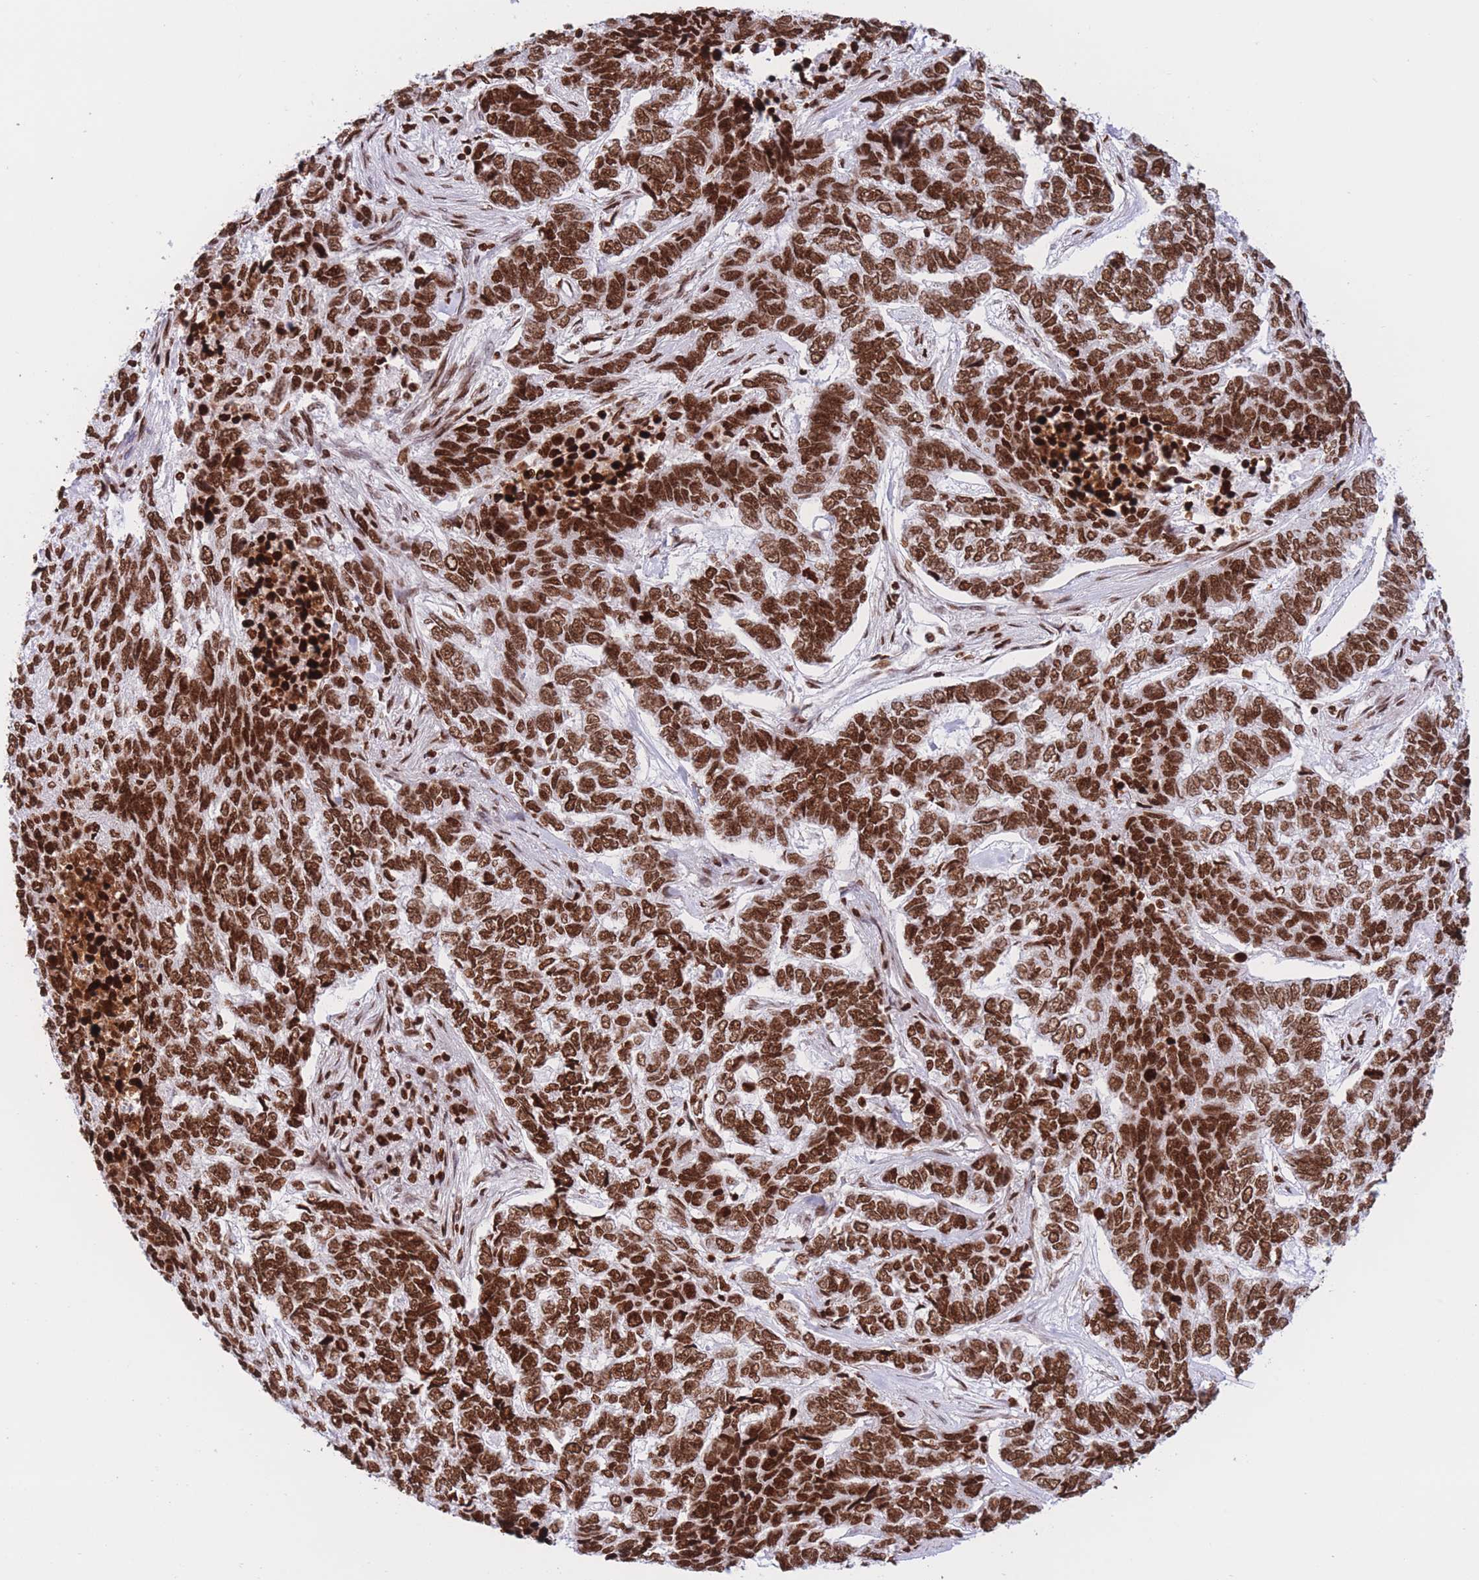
{"staining": {"intensity": "strong", "quantity": ">75%", "location": "nuclear"}, "tissue": "skin cancer", "cell_type": "Tumor cells", "image_type": "cancer", "snomed": [{"axis": "morphology", "description": "Basal cell carcinoma"}, {"axis": "topography", "description": "Skin"}], "caption": "IHC photomicrograph of skin cancer (basal cell carcinoma) stained for a protein (brown), which displays high levels of strong nuclear expression in approximately >75% of tumor cells.", "gene": "H2BC11", "patient": {"sex": "female", "age": 65}}